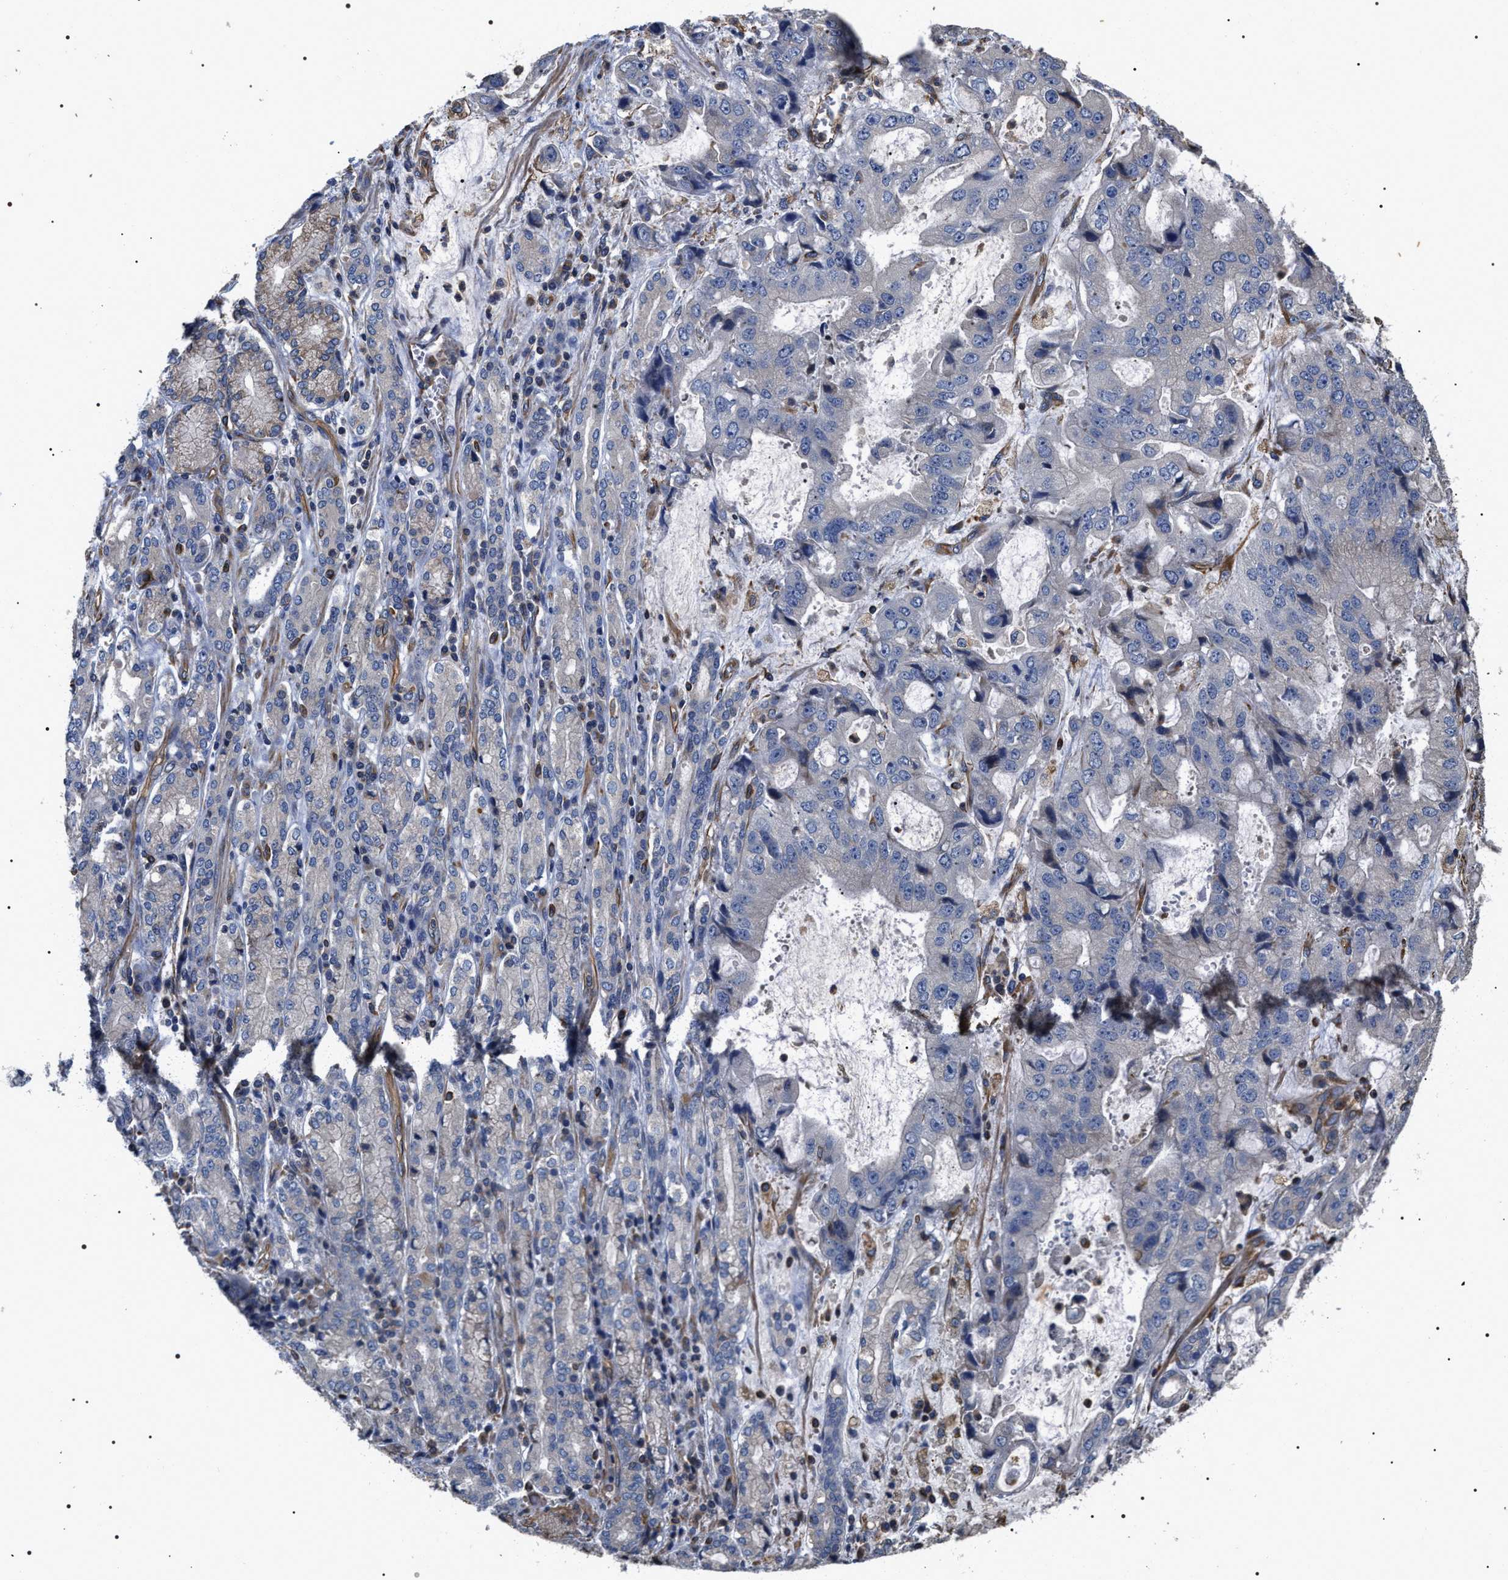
{"staining": {"intensity": "negative", "quantity": "none", "location": "none"}, "tissue": "stomach cancer", "cell_type": "Tumor cells", "image_type": "cancer", "snomed": [{"axis": "morphology", "description": "Normal tissue, NOS"}, {"axis": "morphology", "description": "Adenocarcinoma, NOS"}, {"axis": "topography", "description": "Stomach"}], "caption": "Tumor cells are negative for brown protein staining in stomach cancer (adenocarcinoma). The staining is performed using DAB brown chromogen with nuclei counter-stained in using hematoxylin.", "gene": "TSPAN33", "patient": {"sex": "male", "age": 62}}